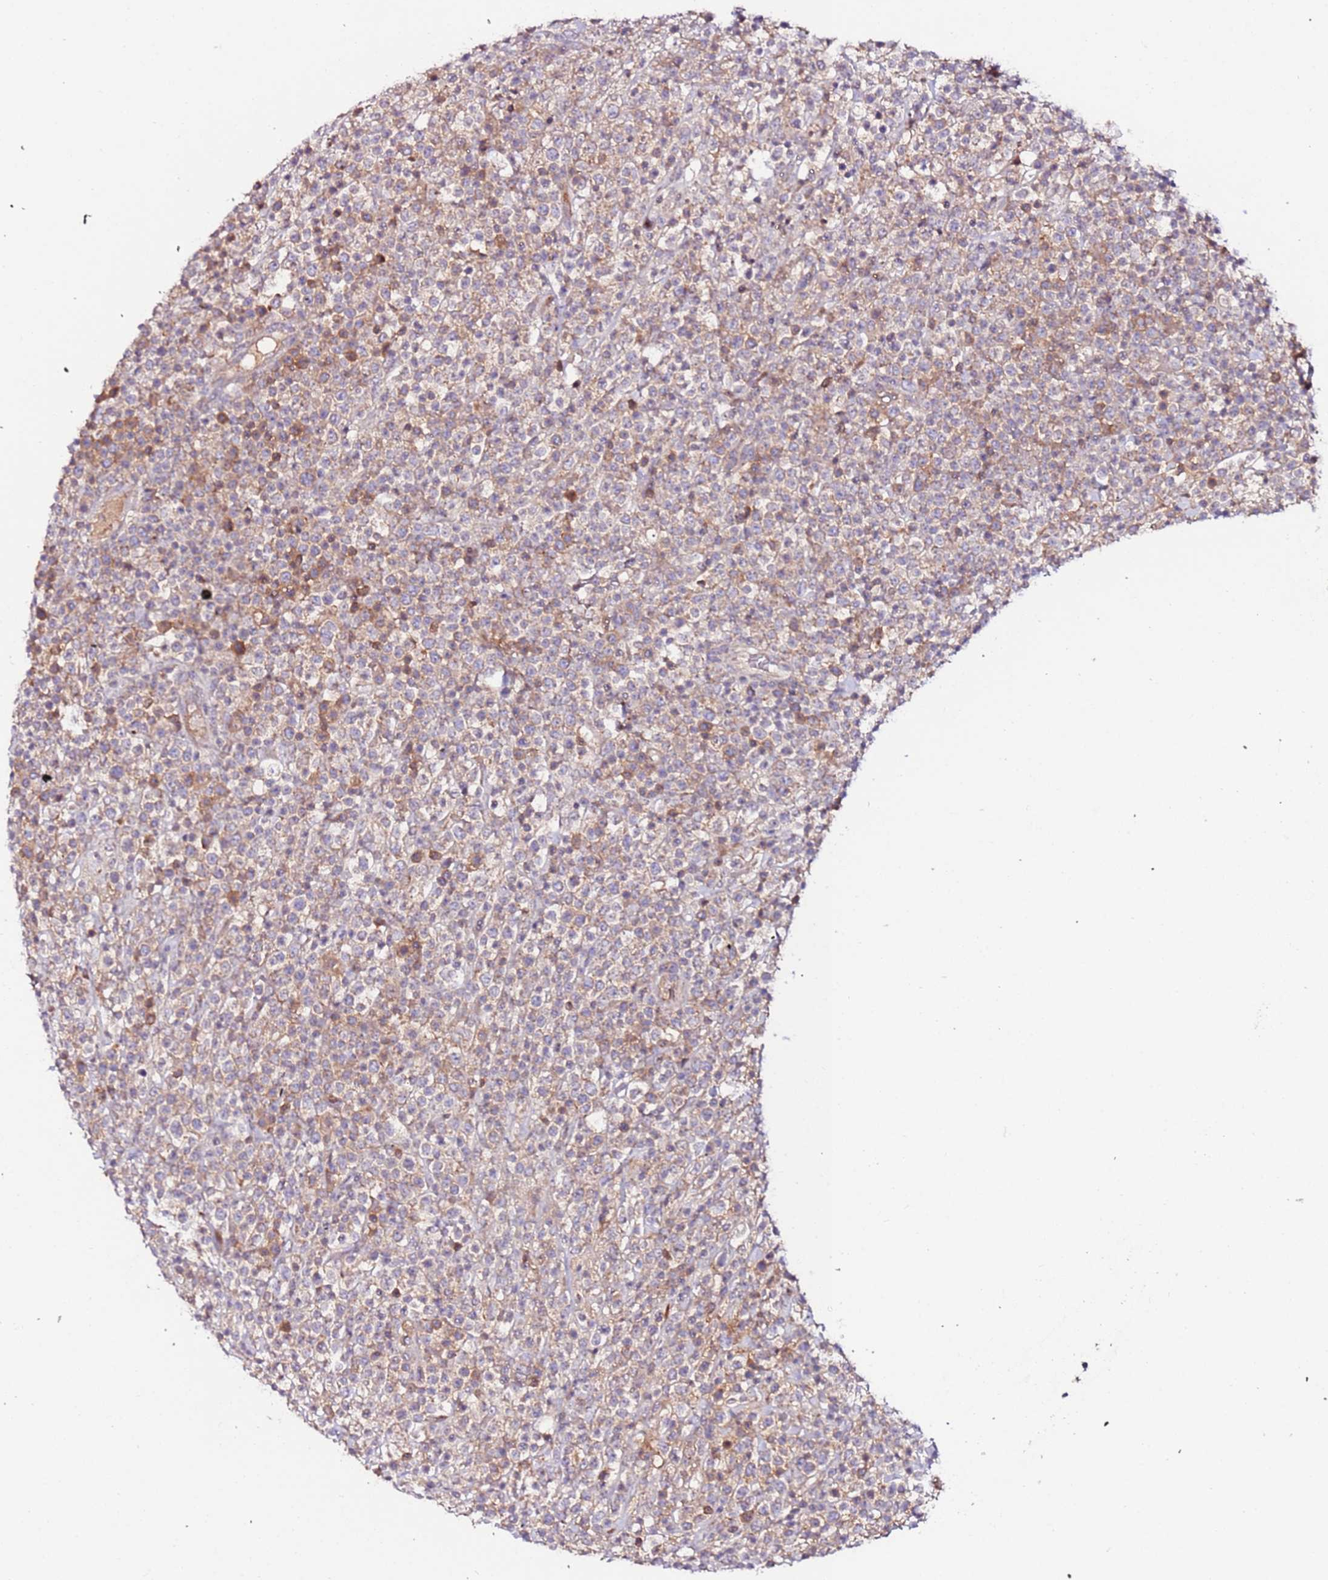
{"staining": {"intensity": "weak", "quantity": "25%-75%", "location": "cytoplasmic/membranous"}, "tissue": "lymphoma", "cell_type": "Tumor cells", "image_type": "cancer", "snomed": [{"axis": "morphology", "description": "Malignant lymphoma, non-Hodgkin's type, High grade"}, {"axis": "topography", "description": "Colon"}], "caption": "Immunohistochemistry (IHC) (DAB (3,3'-diaminobenzidine)) staining of lymphoma shows weak cytoplasmic/membranous protein positivity in about 25%-75% of tumor cells.", "gene": "FLVCR1", "patient": {"sex": "female", "age": 53}}